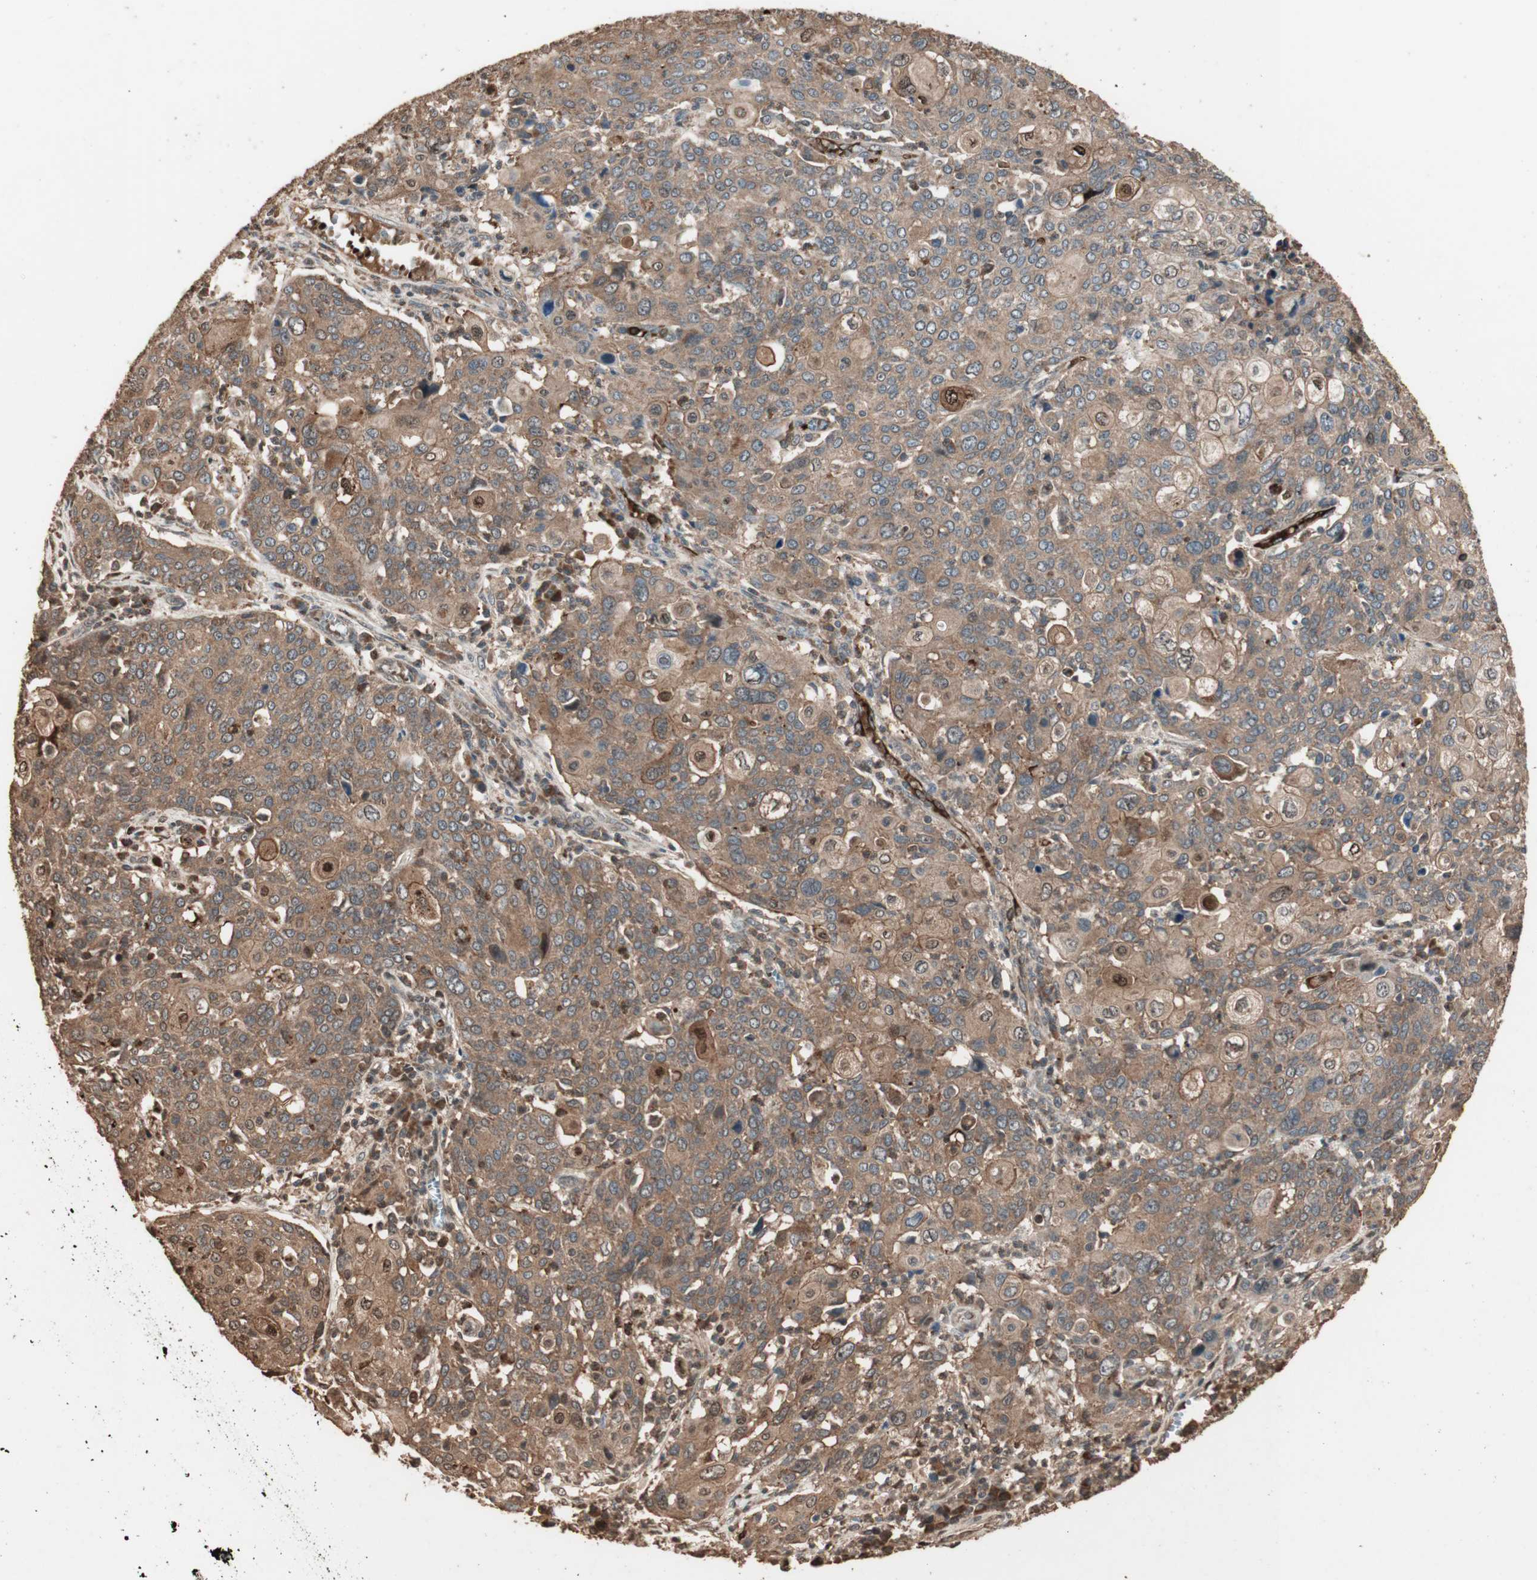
{"staining": {"intensity": "moderate", "quantity": ">75%", "location": "cytoplasmic/membranous"}, "tissue": "cervical cancer", "cell_type": "Tumor cells", "image_type": "cancer", "snomed": [{"axis": "morphology", "description": "Squamous cell carcinoma, NOS"}, {"axis": "topography", "description": "Cervix"}], "caption": "The micrograph shows staining of cervical cancer, revealing moderate cytoplasmic/membranous protein staining (brown color) within tumor cells.", "gene": "USP20", "patient": {"sex": "female", "age": 40}}